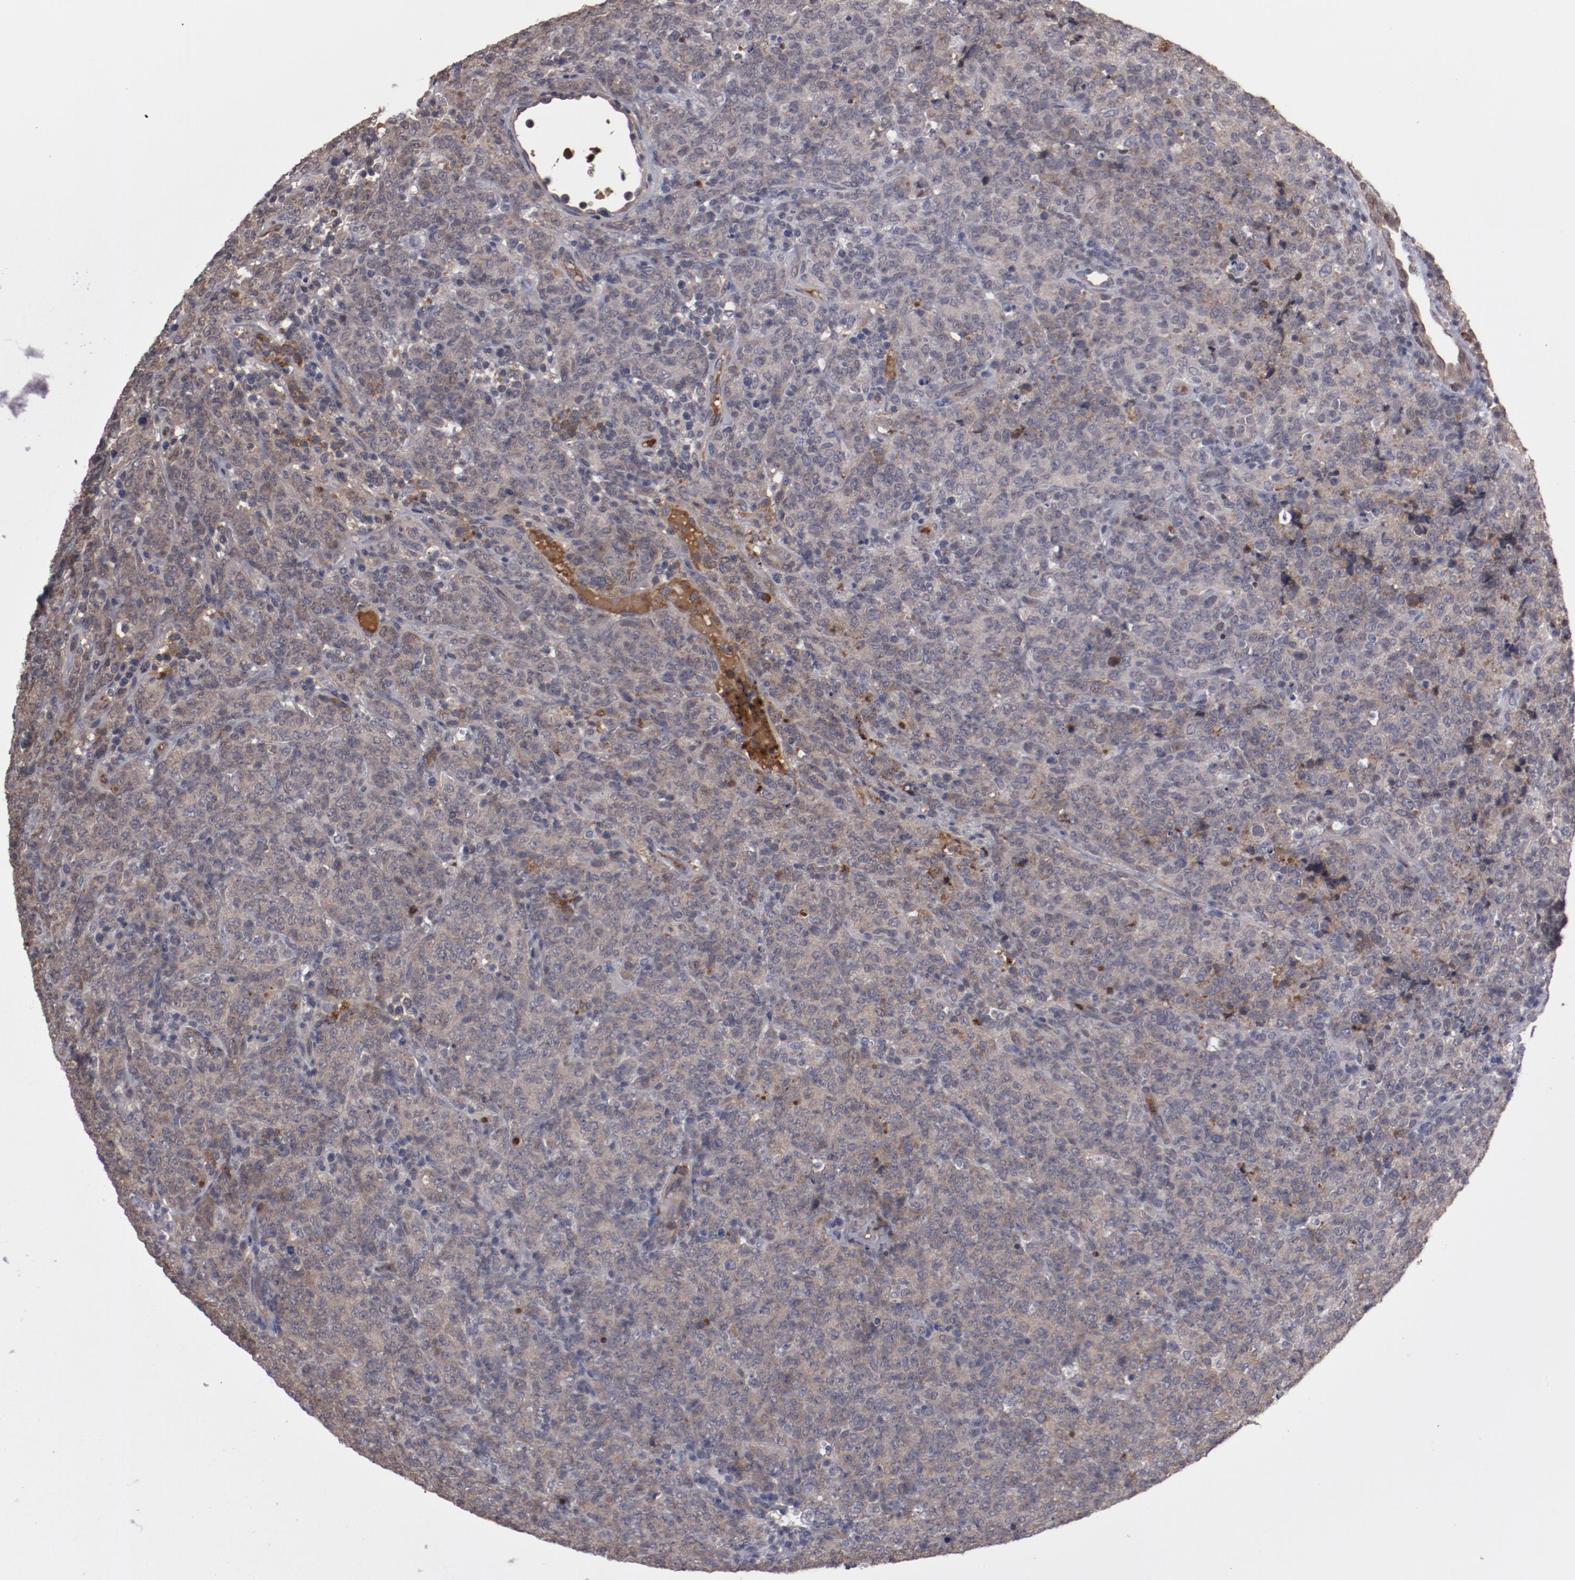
{"staining": {"intensity": "weak", "quantity": "25%-75%", "location": "cytoplasmic/membranous"}, "tissue": "lymphoma", "cell_type": "Tumor cells", "image_type": "cancer", "snomed": [{"axis": "morphology", "description": "Malignant lymphoma, non-Hodgkin's type, High grade"}, {"axis": "topography", "description": "Tonsil"}], "caption": "High-power microscopy captured an IHC micrograph of malignant lymphoma, non-Hodgkin's type (high-grade), revealing weak cytoplasmic/membranous positivity in about 25%-75% of tumor cells.", "gene": "SERPINA7", "patient": {"sex": "female", "age": 36}}